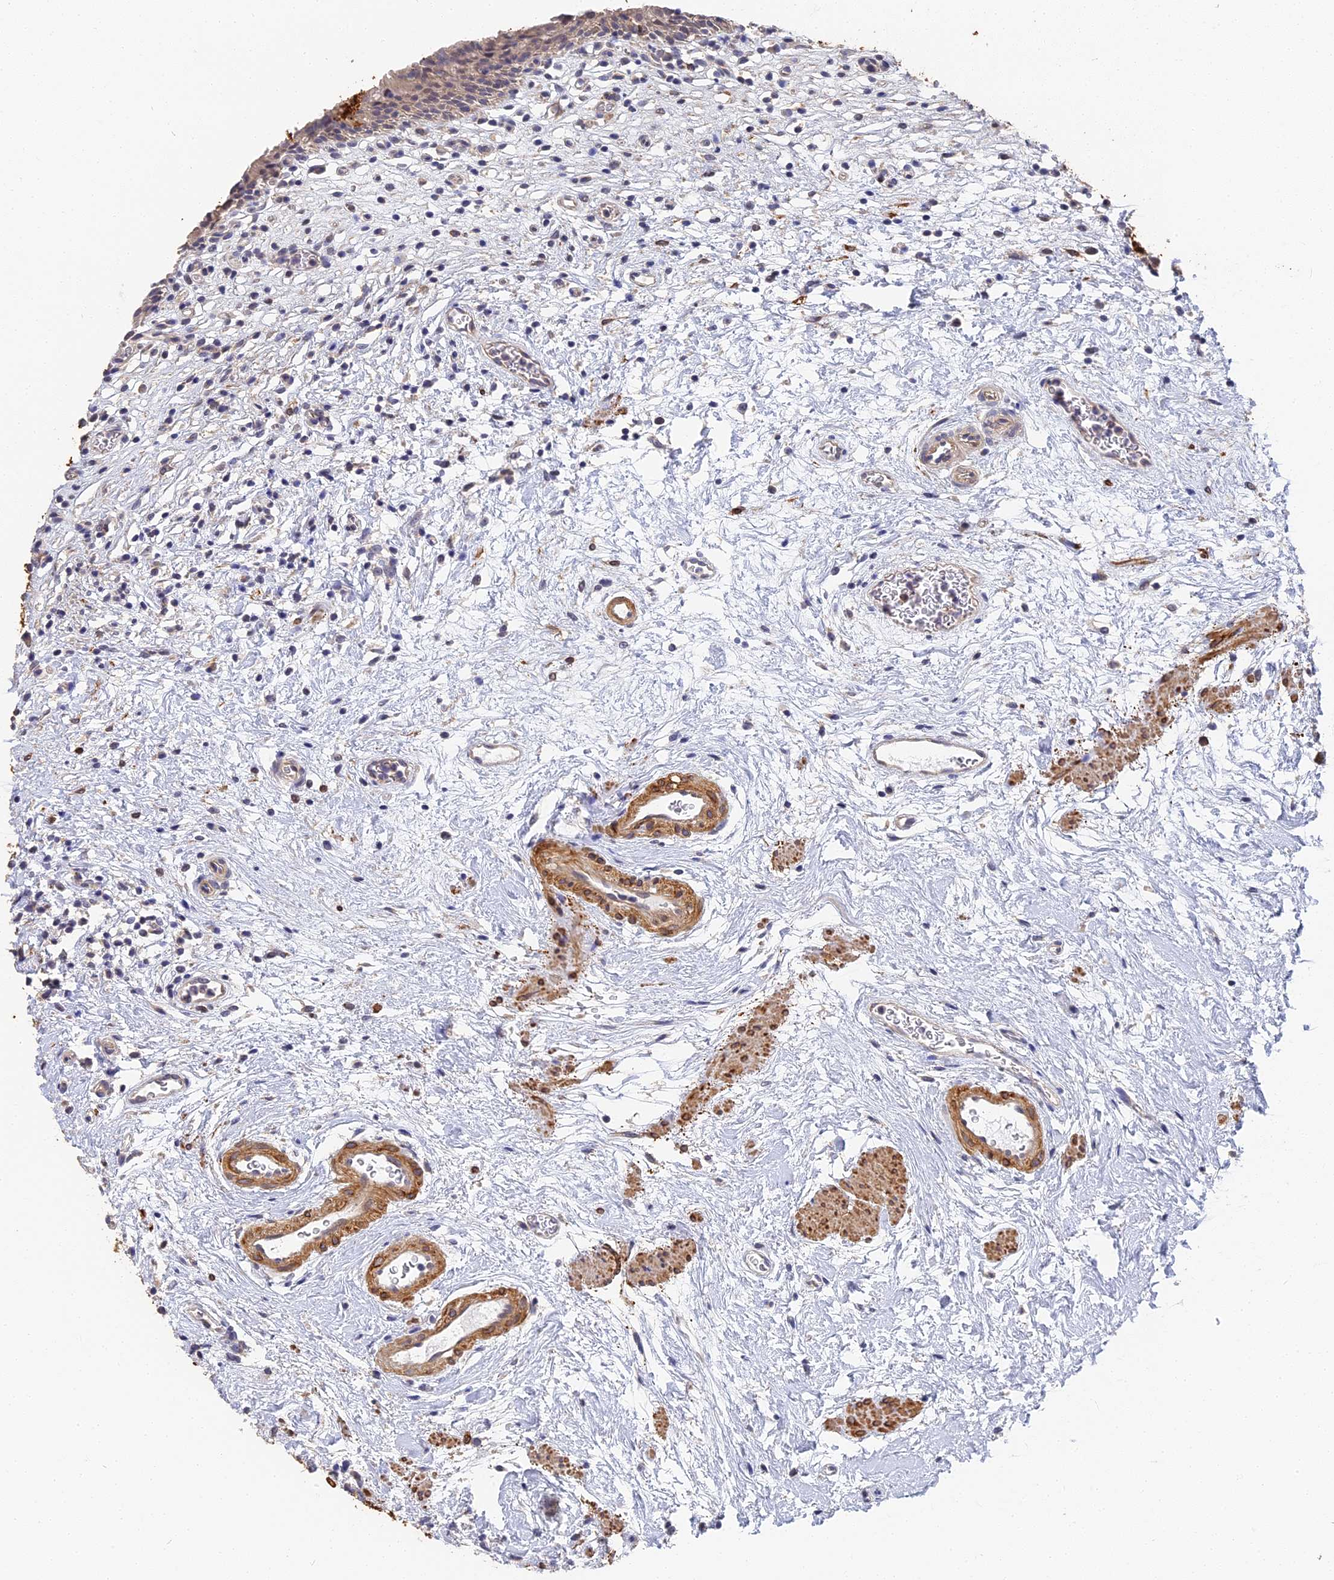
{"staining": {"intensity": "weak", "quantity": "<25%", "location": "cytoplasmic/membranous"}, "tissue": "urinary bladder", "cell_type": "Urothelial cells", "image_type": "normal", "snomed": [{"axis": "morphology", "description": "Normal tissue, NOS"}, {"axis": "morphology", "description": "Inflammation, NOS"}, {"axis": "topography", "description": "Urinary bladder"}], "caption": "IHC histopathology image of normal human urinary bladder stained for a protein (brown), which reveals no positivity in urothelial cells.", "gene": "CCDC113", "patient": {"sex": "male", "age": 63}}